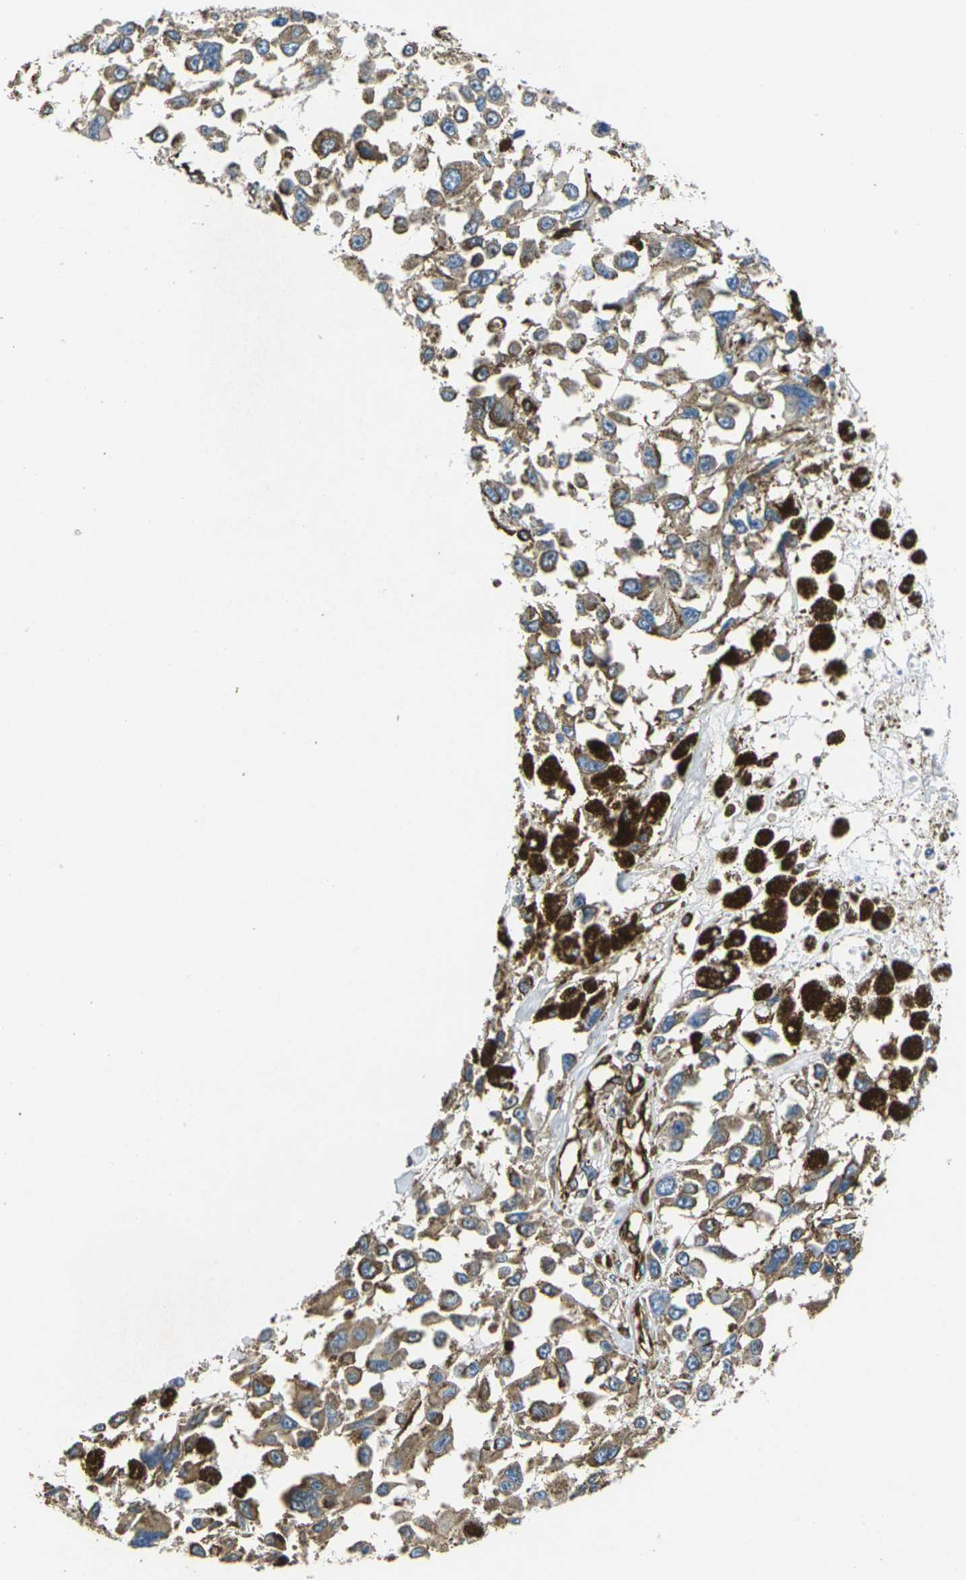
{"staining": {"intensity": "moderate", "quantity": ">75%", "location": "cytoplasmic/membranous"}, "tissue": "melanoma", "cell_type": "Tumor cells", "image_type": "cancer", "snomed": [{"axis": "morphology", "description": "Malignant melanoma, Metastatic site"}, {"axis": "topography", "description": "Lymph node"}], "caption": "Melanoma stained with a brown dye shows moderate cytoplasmic/membranous positive expression in about >75% of tumor cells.", "gene": "FAM110D", "patient": {"sex": "male", "age": 59}}